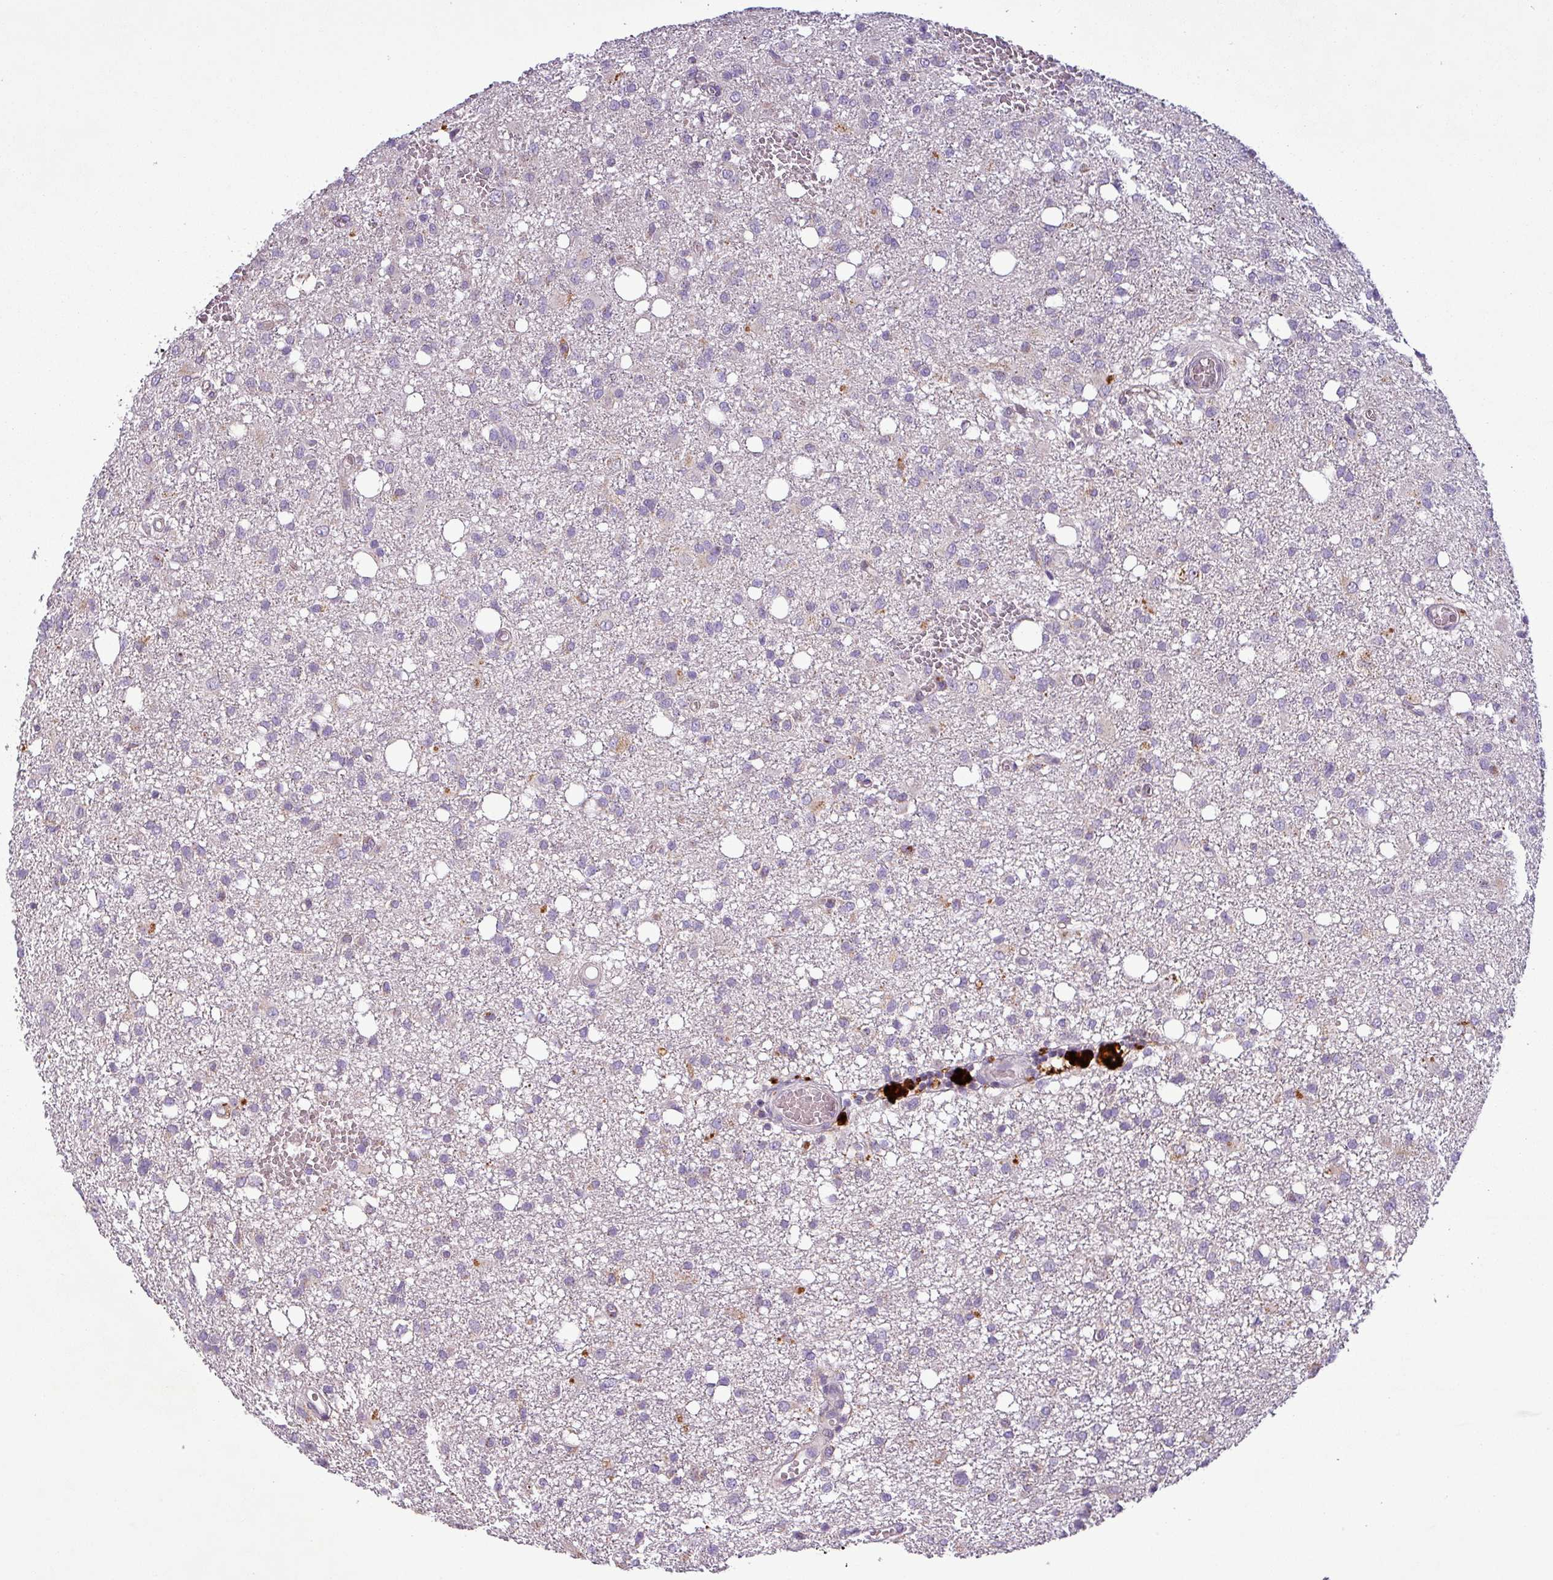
{"staining": {"intensity": "negative", "quantity": "none", "location": "none"}, "tissue": "glioma", "cell_type": "Tumor cells", "image_type": "cancer", "snomed": [{"axis": "morphology", "description": "Glioma, malignant, High grade"}, {"axis": "topography", "description": "Brain"}], "caption": "A histopathology image of human malignant glioma (high-grade) is negative for staining in tumor cells. Nuclei are stained in blue.", "gene": "PNMA6A", "patient": {"sex": "female", "age": 59}}